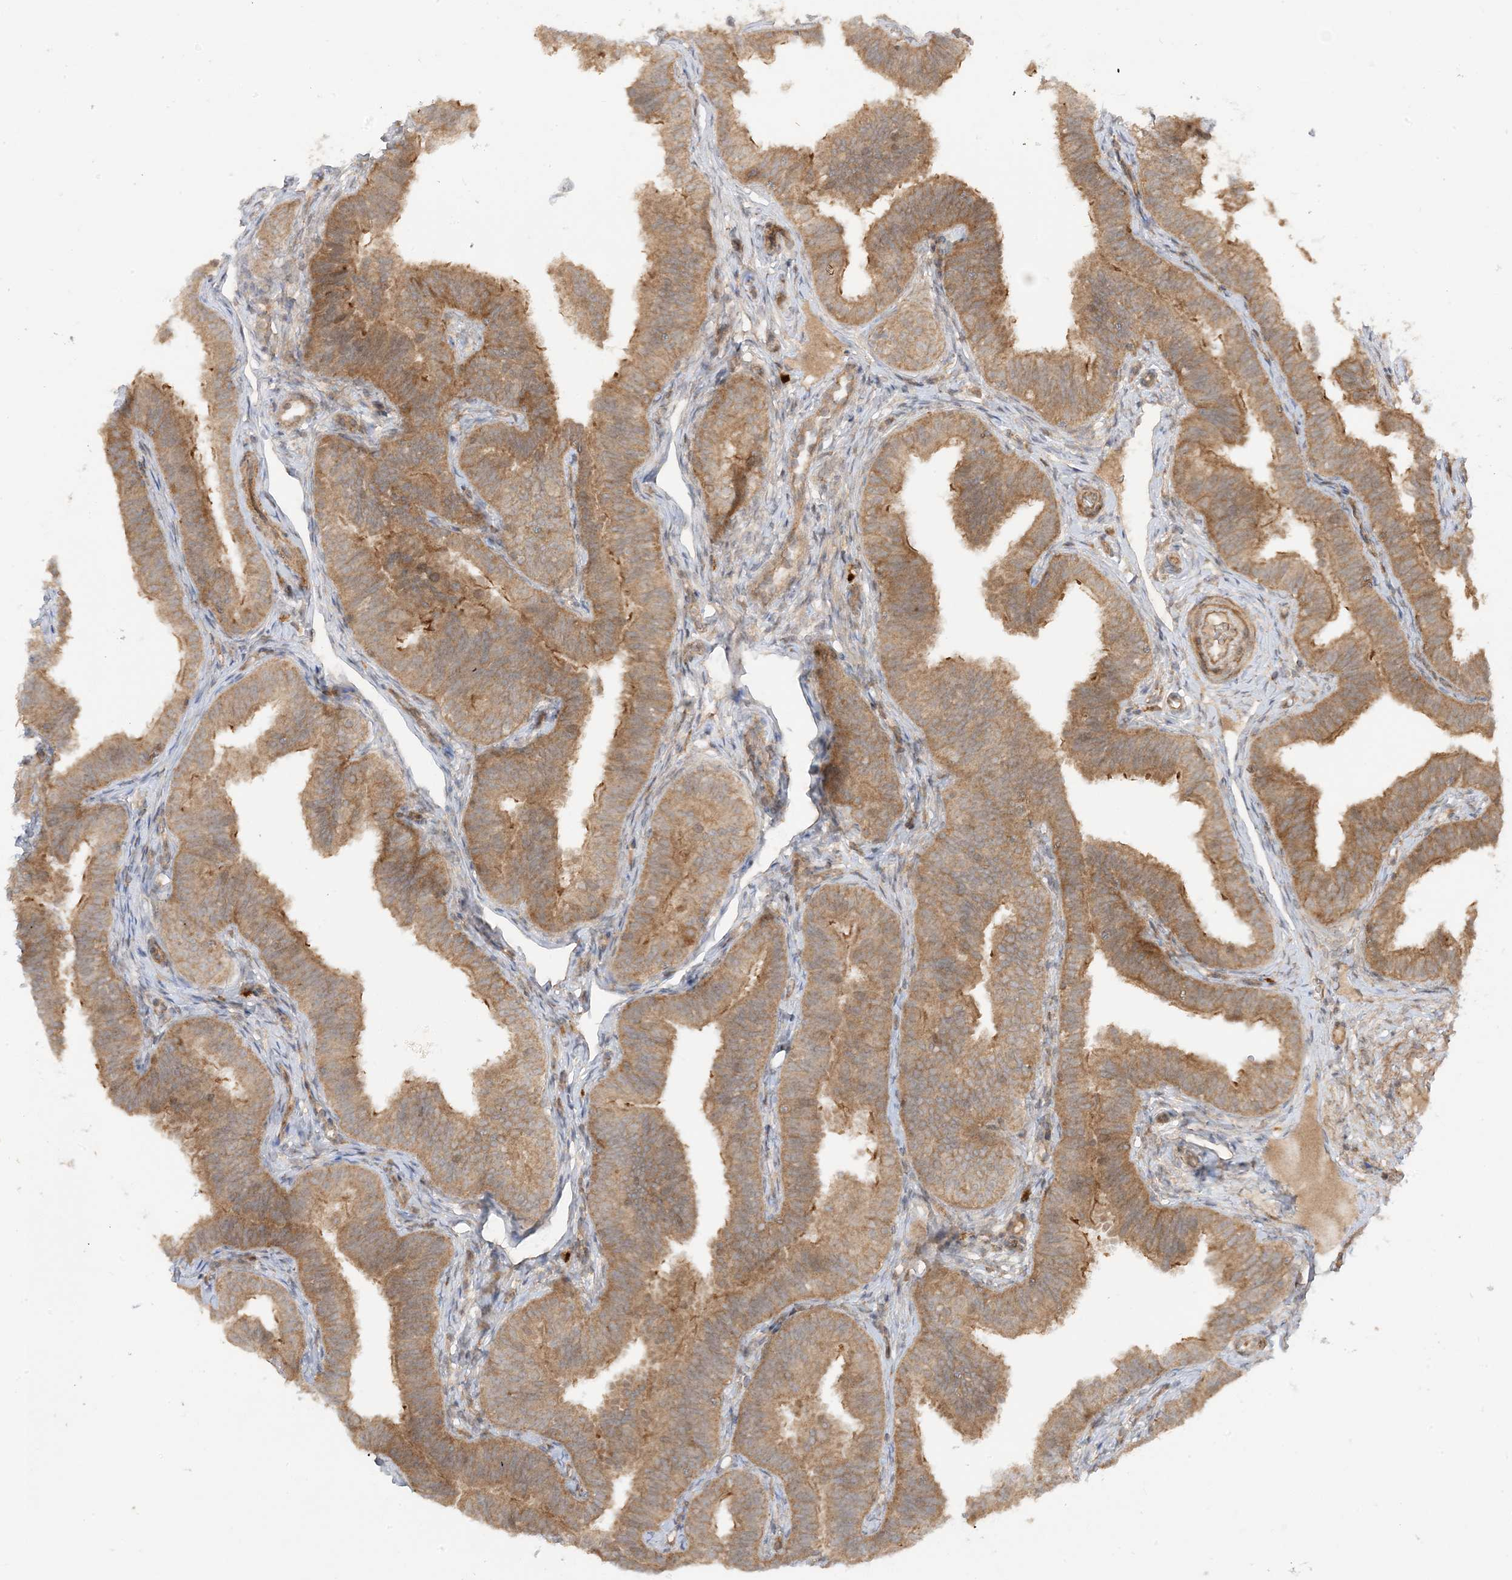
{"staining": {"intensity": "moderate", "quantity": ">75%", "location": "cytoplasmic/membranous"}, "tissue": "fallopian tube", "cell_type": "Glandular cells", "image_type": "normal", "snomed": [{"axis": "morphology", "description": "Normal tissue, NOS"}, {"axis": "topography", "description": "Fallopian tube"}], "caption": "A high-resolution image shows immunohistochemistry (IHC) staining of benign fallopian tube, which exhibits moderate cytoplasmic/membranous staining in approximately >75% of glandular cells. (Stains: DAB in brown, nuclei in blue, Microscopy: brightfield microscopy at high magnification).", "gene": "XRN1", "patient": {"sex": "female", "age": 35}}